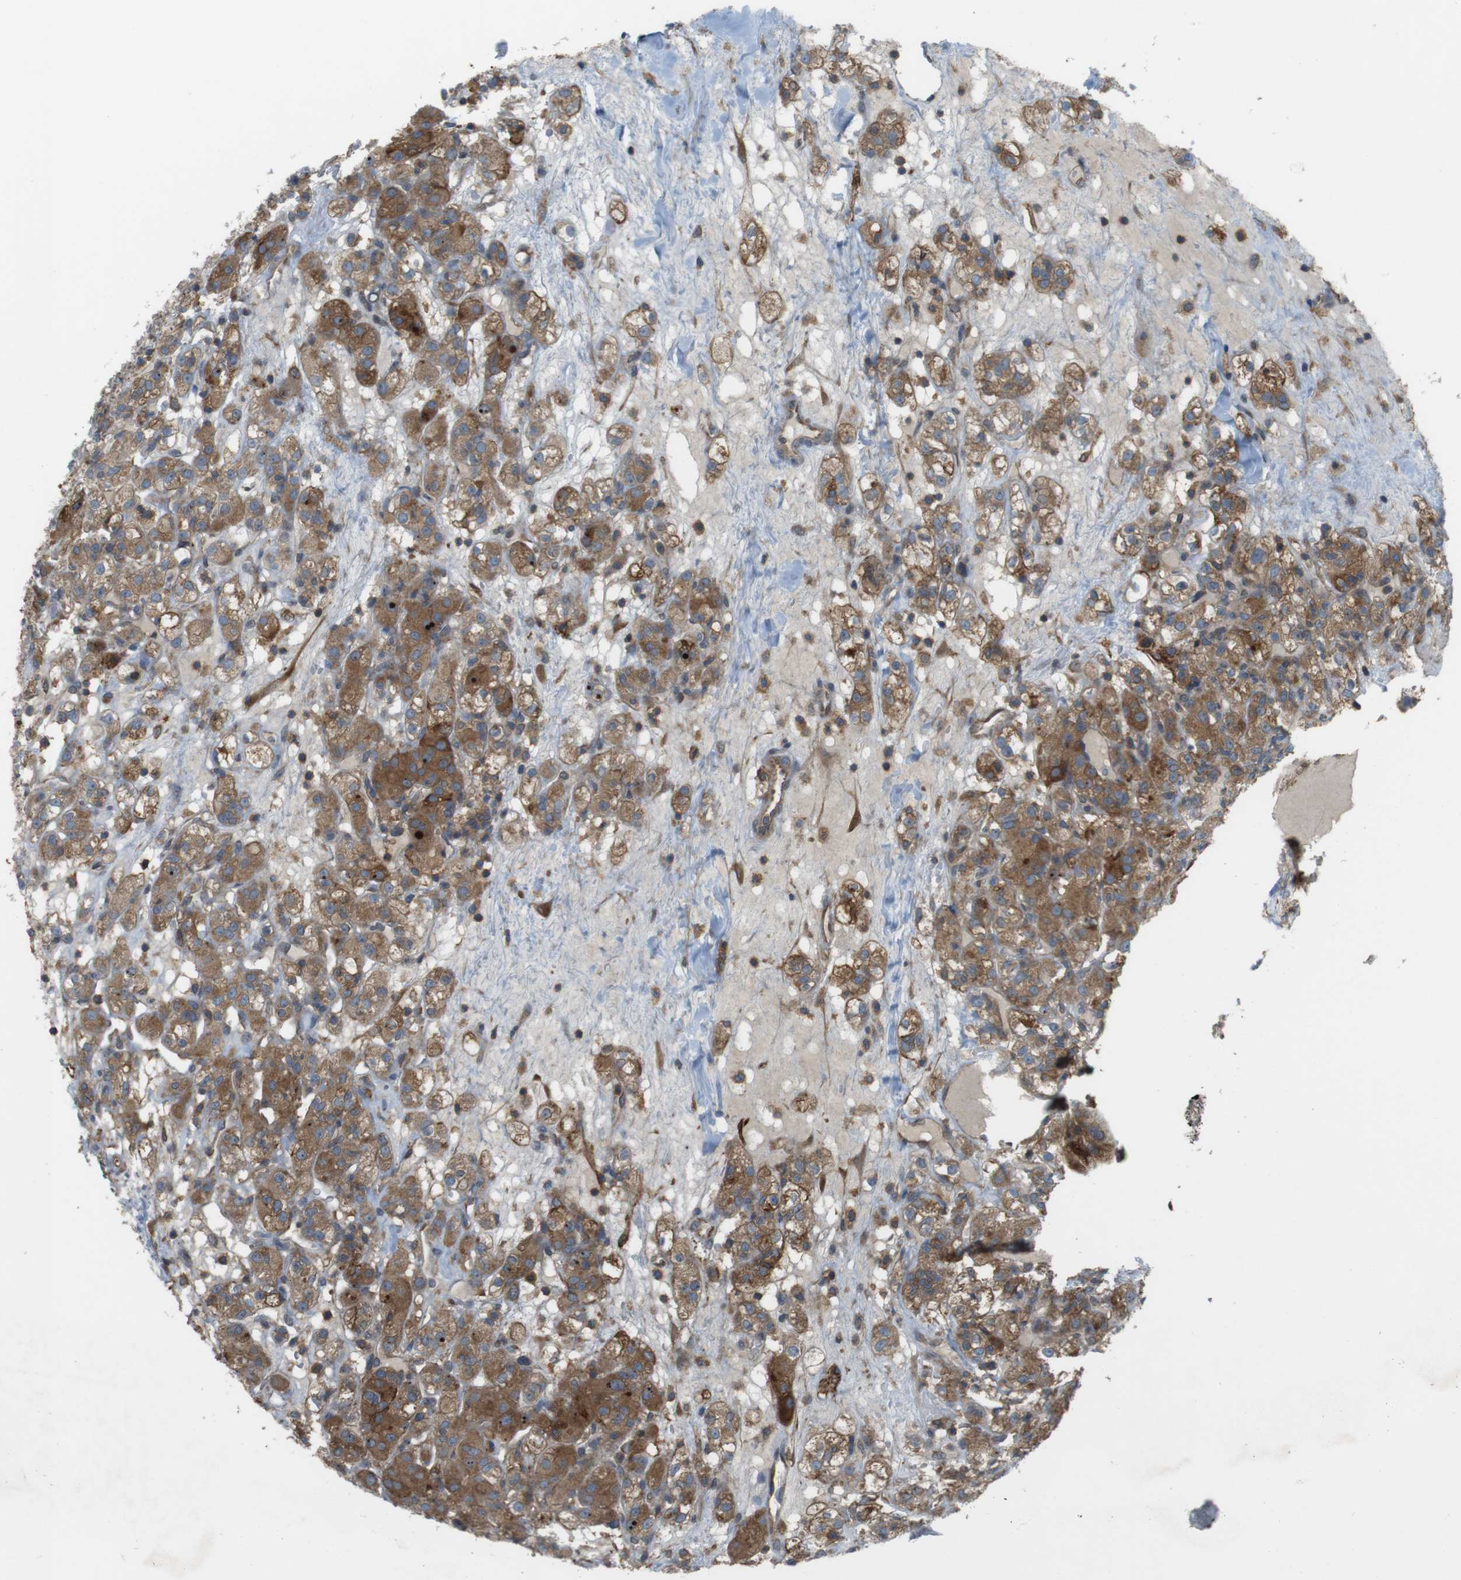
{"staining": {"intensity": "moderate", "quantity": ">75%", "location": "cytoplasmic/membranous"}, "tissue": "renal cancer", "cell_type": "Tumor cells", "image_type": "cancer", "snomed": [{"axis": "morphology", "description": "Normal tissue, NOS"}, {"axis": "morphology", "description": "Adenocarcinoma, NOS"}, {"axis": "topography", "description": "Kidney"}], "caption": "Immunohistochemical staining of renal cancer demonstrates medium levels of moderate cytoplasmic/membranous expression in approximately >75% of tumor cells. The protein of interest is shown in brown color, while the nuclei are stained blue.", "gene": "DDAH2", "patient": {"sex": "male", "age": 61}}